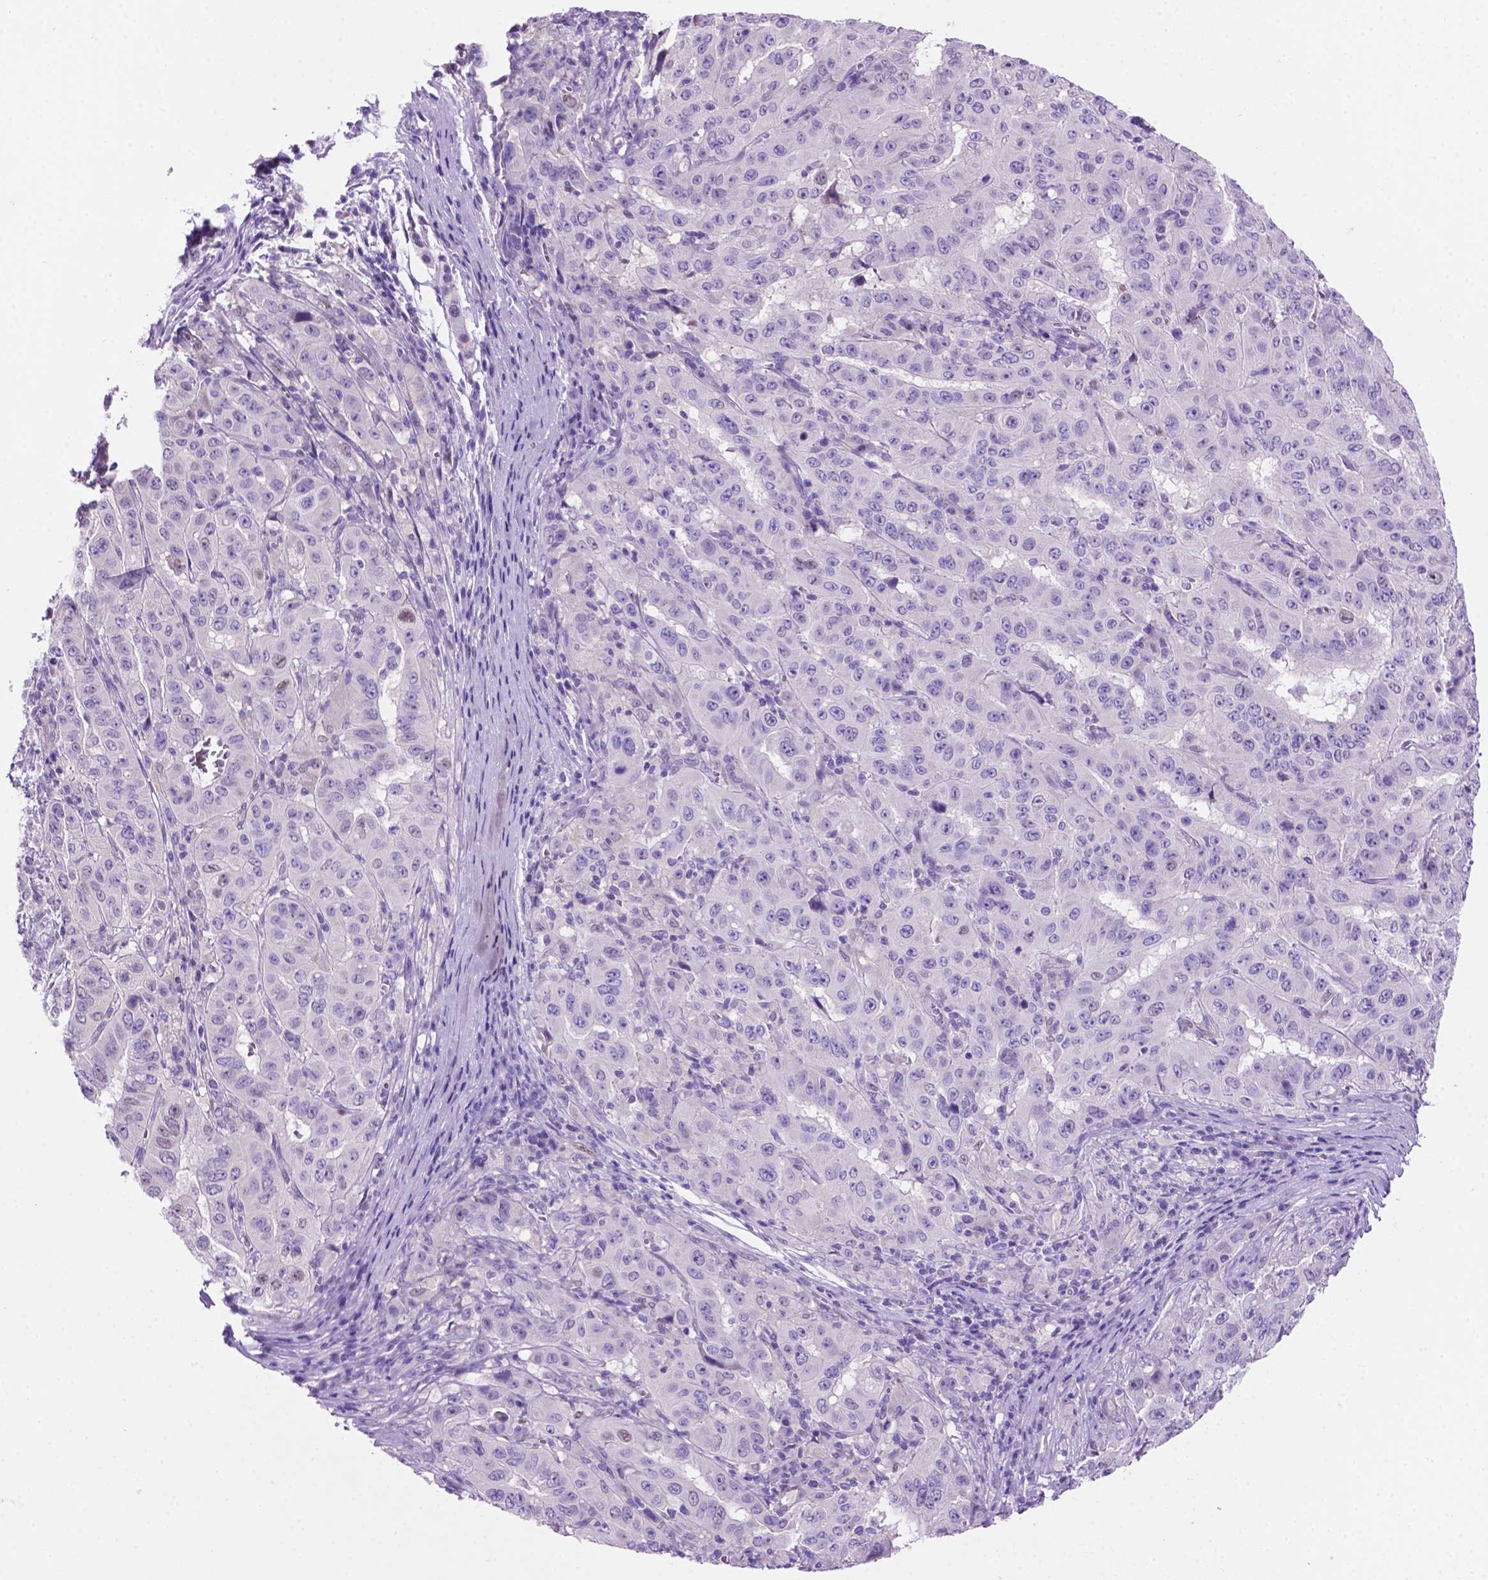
{"staining": {"intensity": "negative", "quantity": "none", "location": "none"}, "tissue": "pancreatic cancer", "cell_type": "Tumor cells", "image_type": "cancer", "snomed": [{"axis": "morphology", "description": "Adenocarcinoma, NOS"}, {"axis": "topography", "description": "Pancreas"}], "caption": "This is a image of immunohistochemistry (IHC) staining of pancreatic cancer (adenocarcinoma), which shows no staining in tumor cells.", "gene": "TMEM210", "patient": {"sex": "male", "age": 63}}